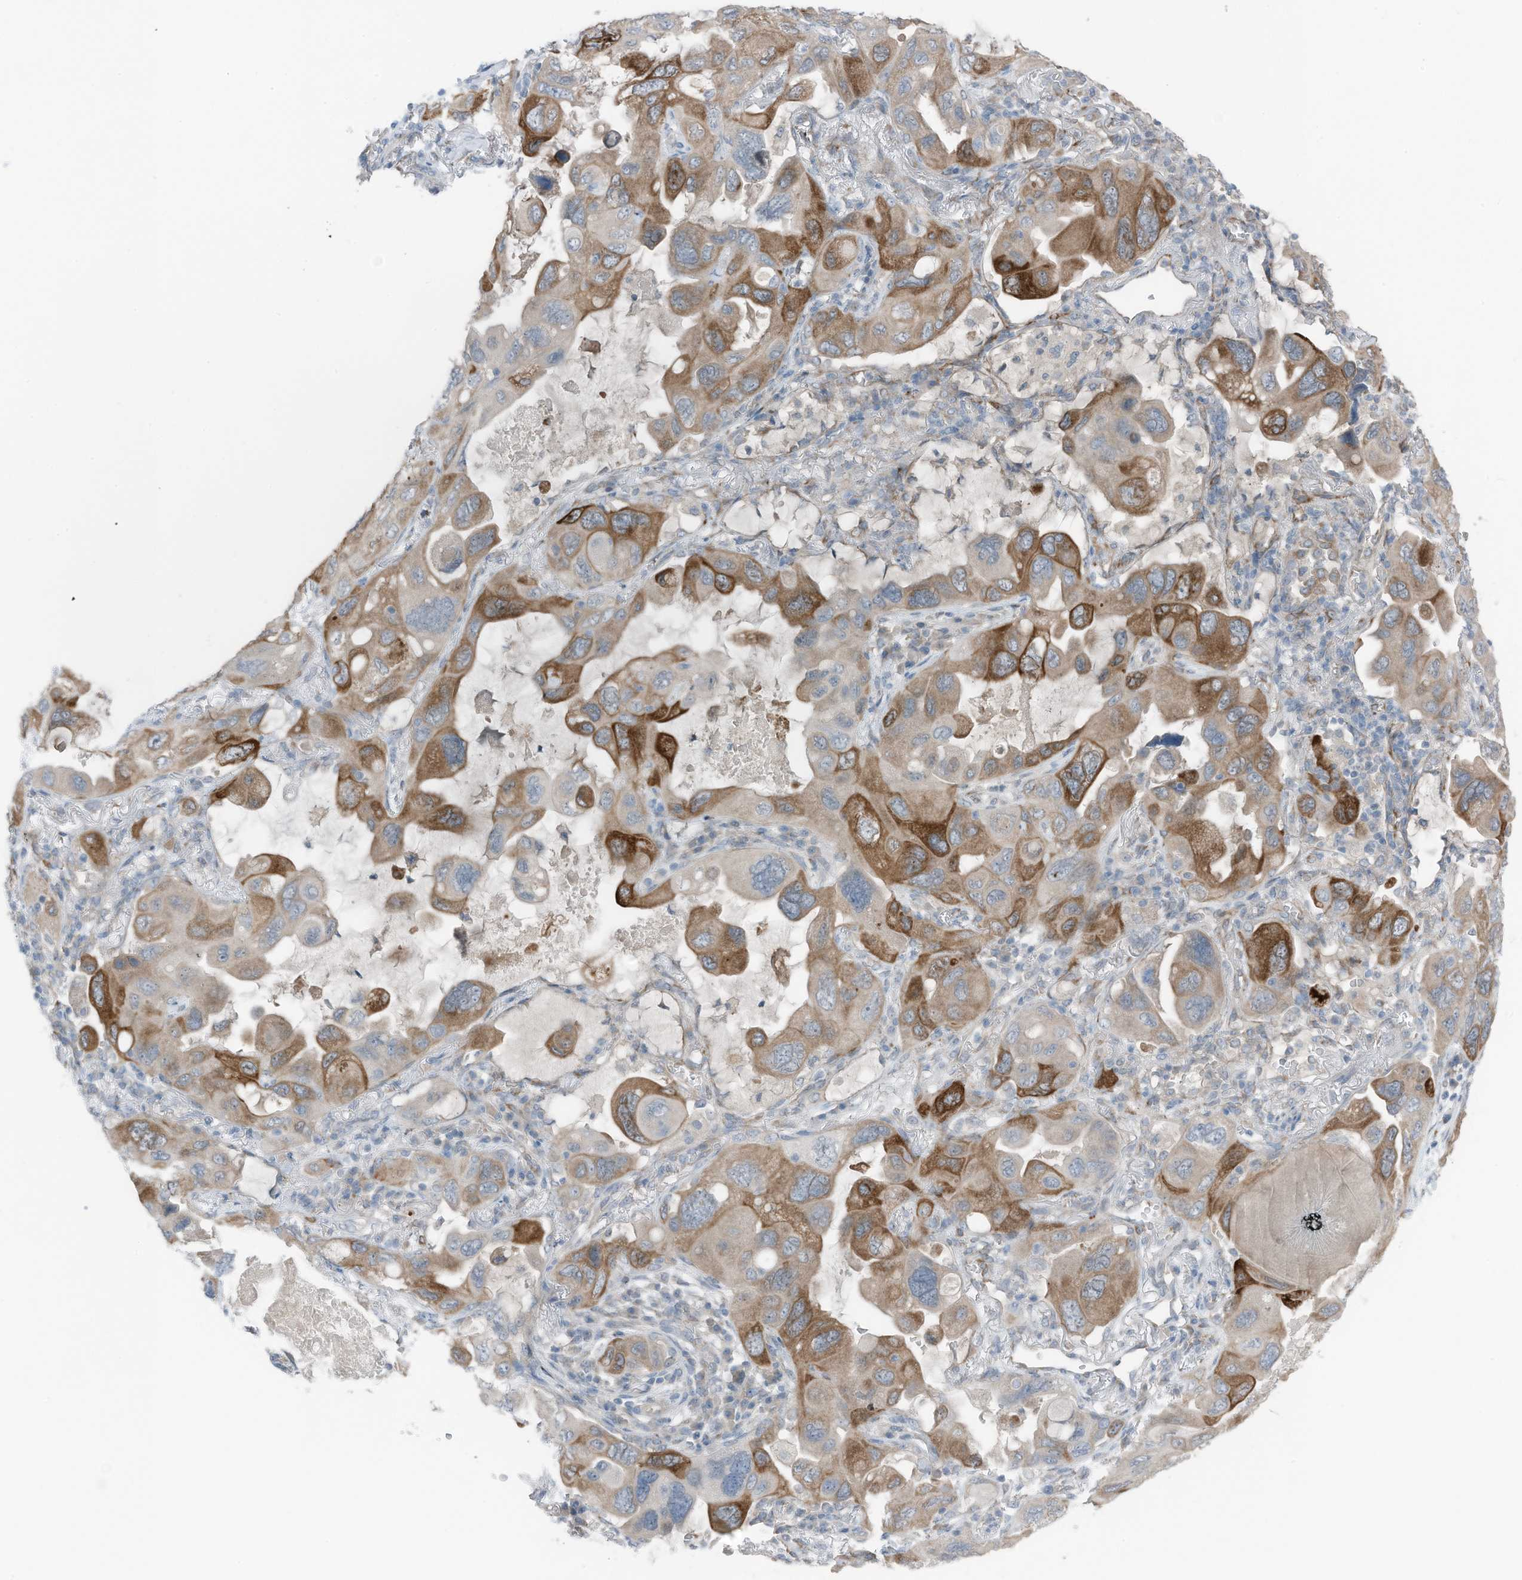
{"staining": {"intensity": "moderate", "quantity": ">75%", "location": "cytoplasmic/membranous"}, "tissue": "lung cancer", "cell_type": "Tumor cells", "image_type": "cancer", "snomed": [{"axis": "morphology", "description": "Squamous cell carcinoma, NOS"}, {"axis": "topography", "description": "Lung"}], "caption": "A histopathology image showing moderate cytoplasmic/membranous positivity in approximately >75% of tumor cells in lung cancer, as visualized by brown immunohistochemical staining.", "gene": "ARHGEF33", "patient": {"sex": "female", "age": 73}}